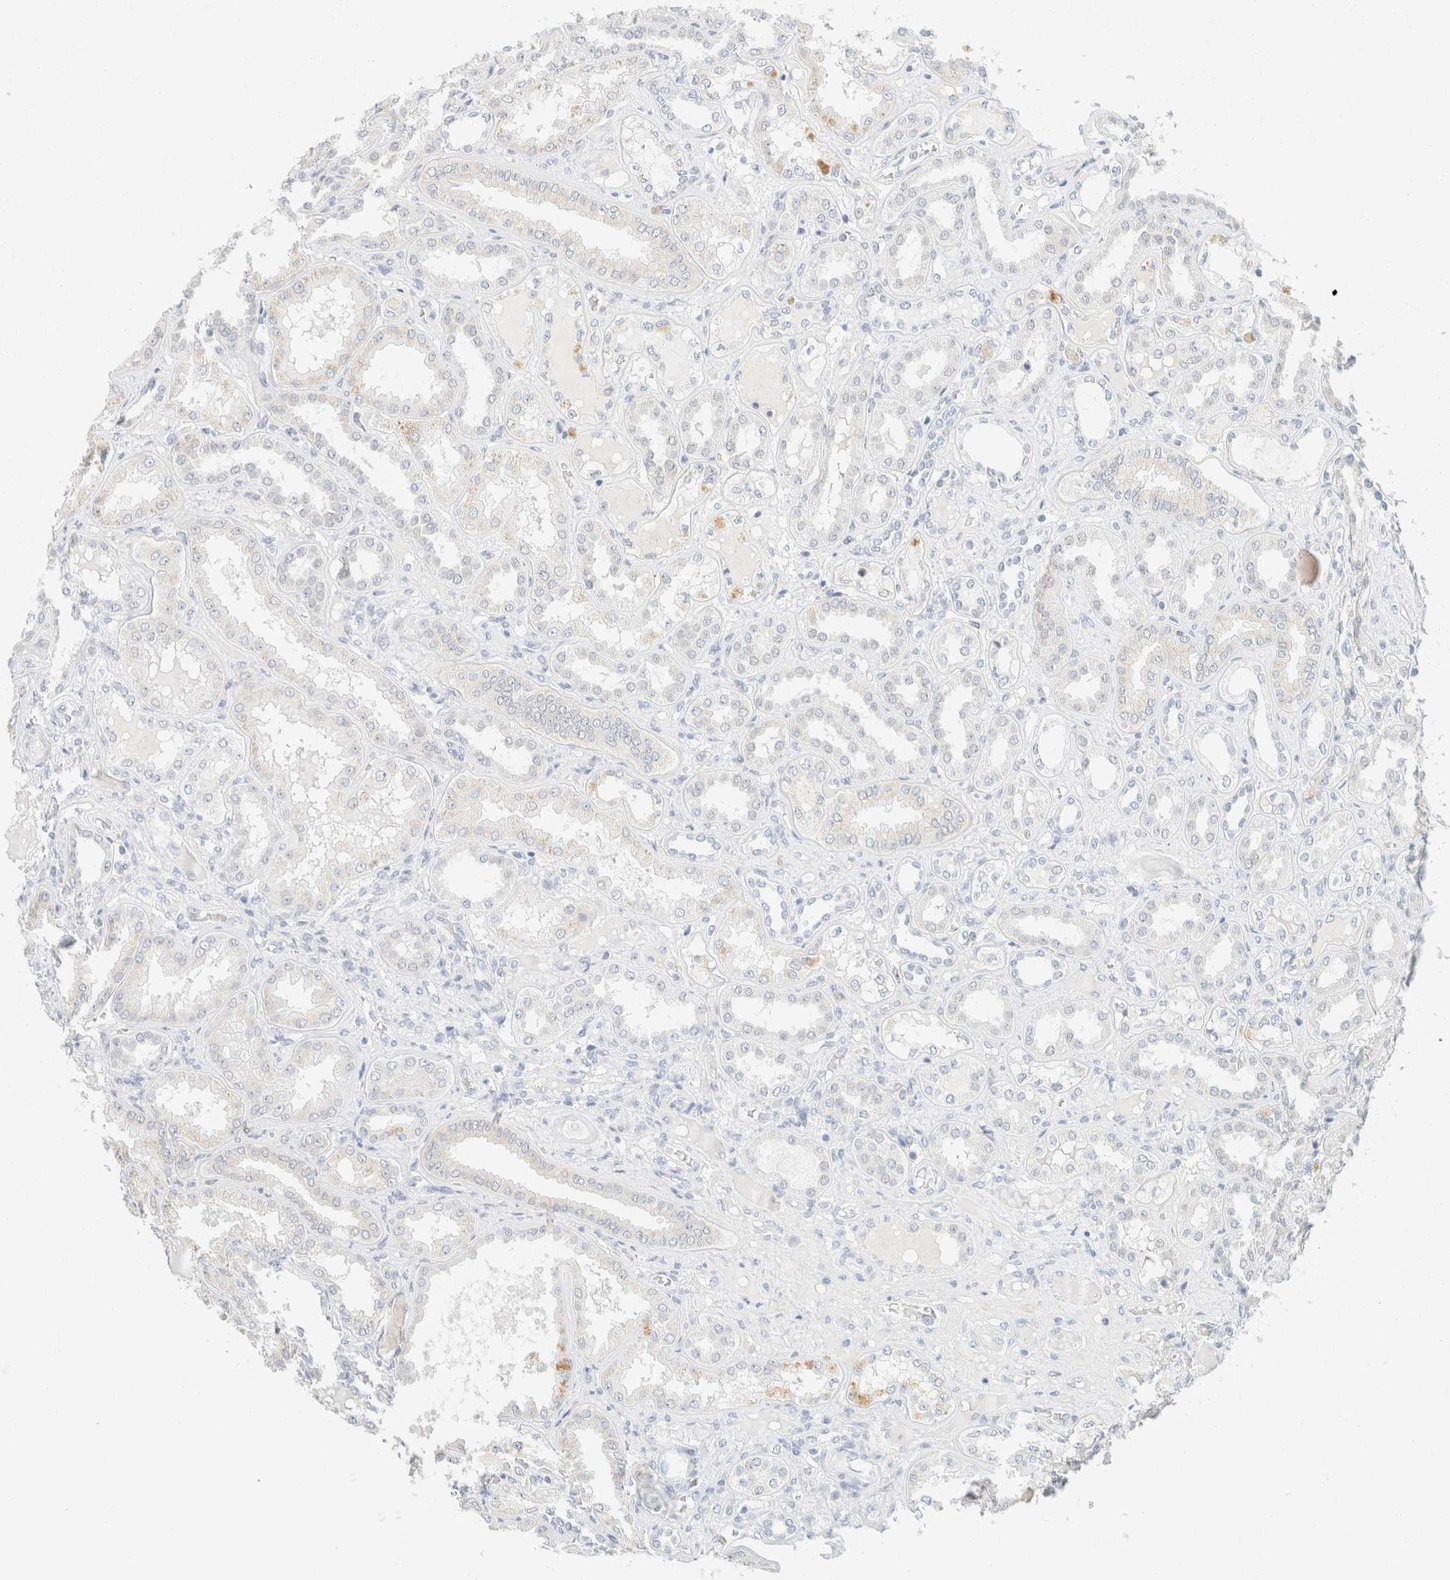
{"staining": {"intensity": "negative", "quantity": "none", "location": "none"}, "tissue": "kidney", "cell_type": "Cells in glomeruli", "image_type": "normal", "snomed": [{"axis": "morphology", "description": "Normal tissue, NOS"}, {"axis": "topography", "description": "Kidney"}], "caption": "Cells in glomeruli show no significant staining in normal kidney. (Stains: DAB (3,3'-diaminobenzidine) immunohistochemistry (IHC) with hematoxylin counter stain, Microscopy: brightfield microscopy at high magnification).", "gene": "KRT20", "patient": {"sex": "female", "age": 56}}